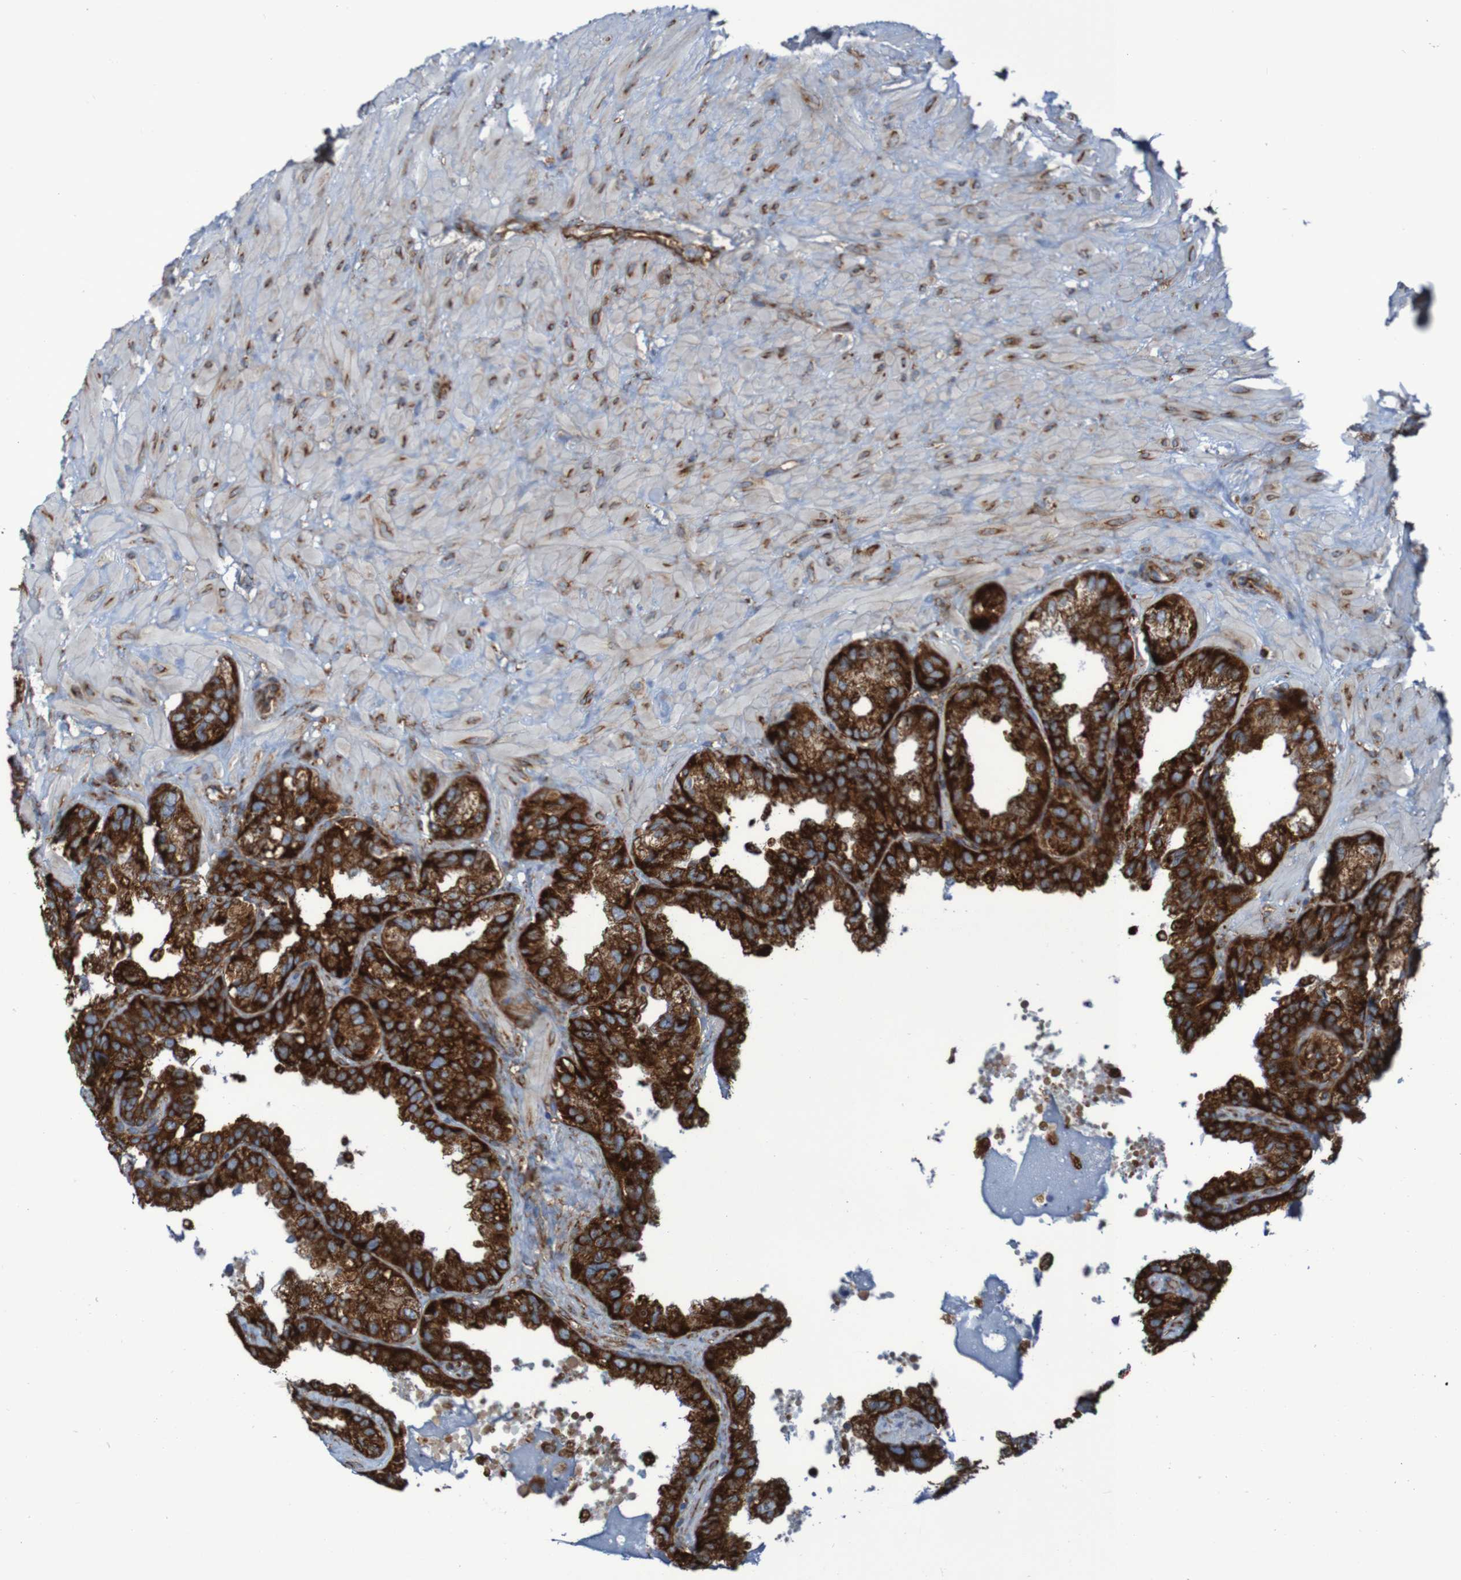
{"staining": {"intensity": "strong", "quantity": ">75%", "location": "cytoplasmic/membranous"}, "tissue": "seminal vesicle", "cell_type": "Glandular cells", "image_type": "normal", "snomed": [{"axis": "morphology", "description": "Normal tissue, NOS"}, {"axis": "topography", "description": "Seminal veicle"}], "caption": "Seminal vesicle stained for a protein (brown) demonstrates strong cytoplasmic/membranous positive expression in about >75% of glandular cells.", "gene": "RPL10", "patient": {"sex": "male", "age": 68}}